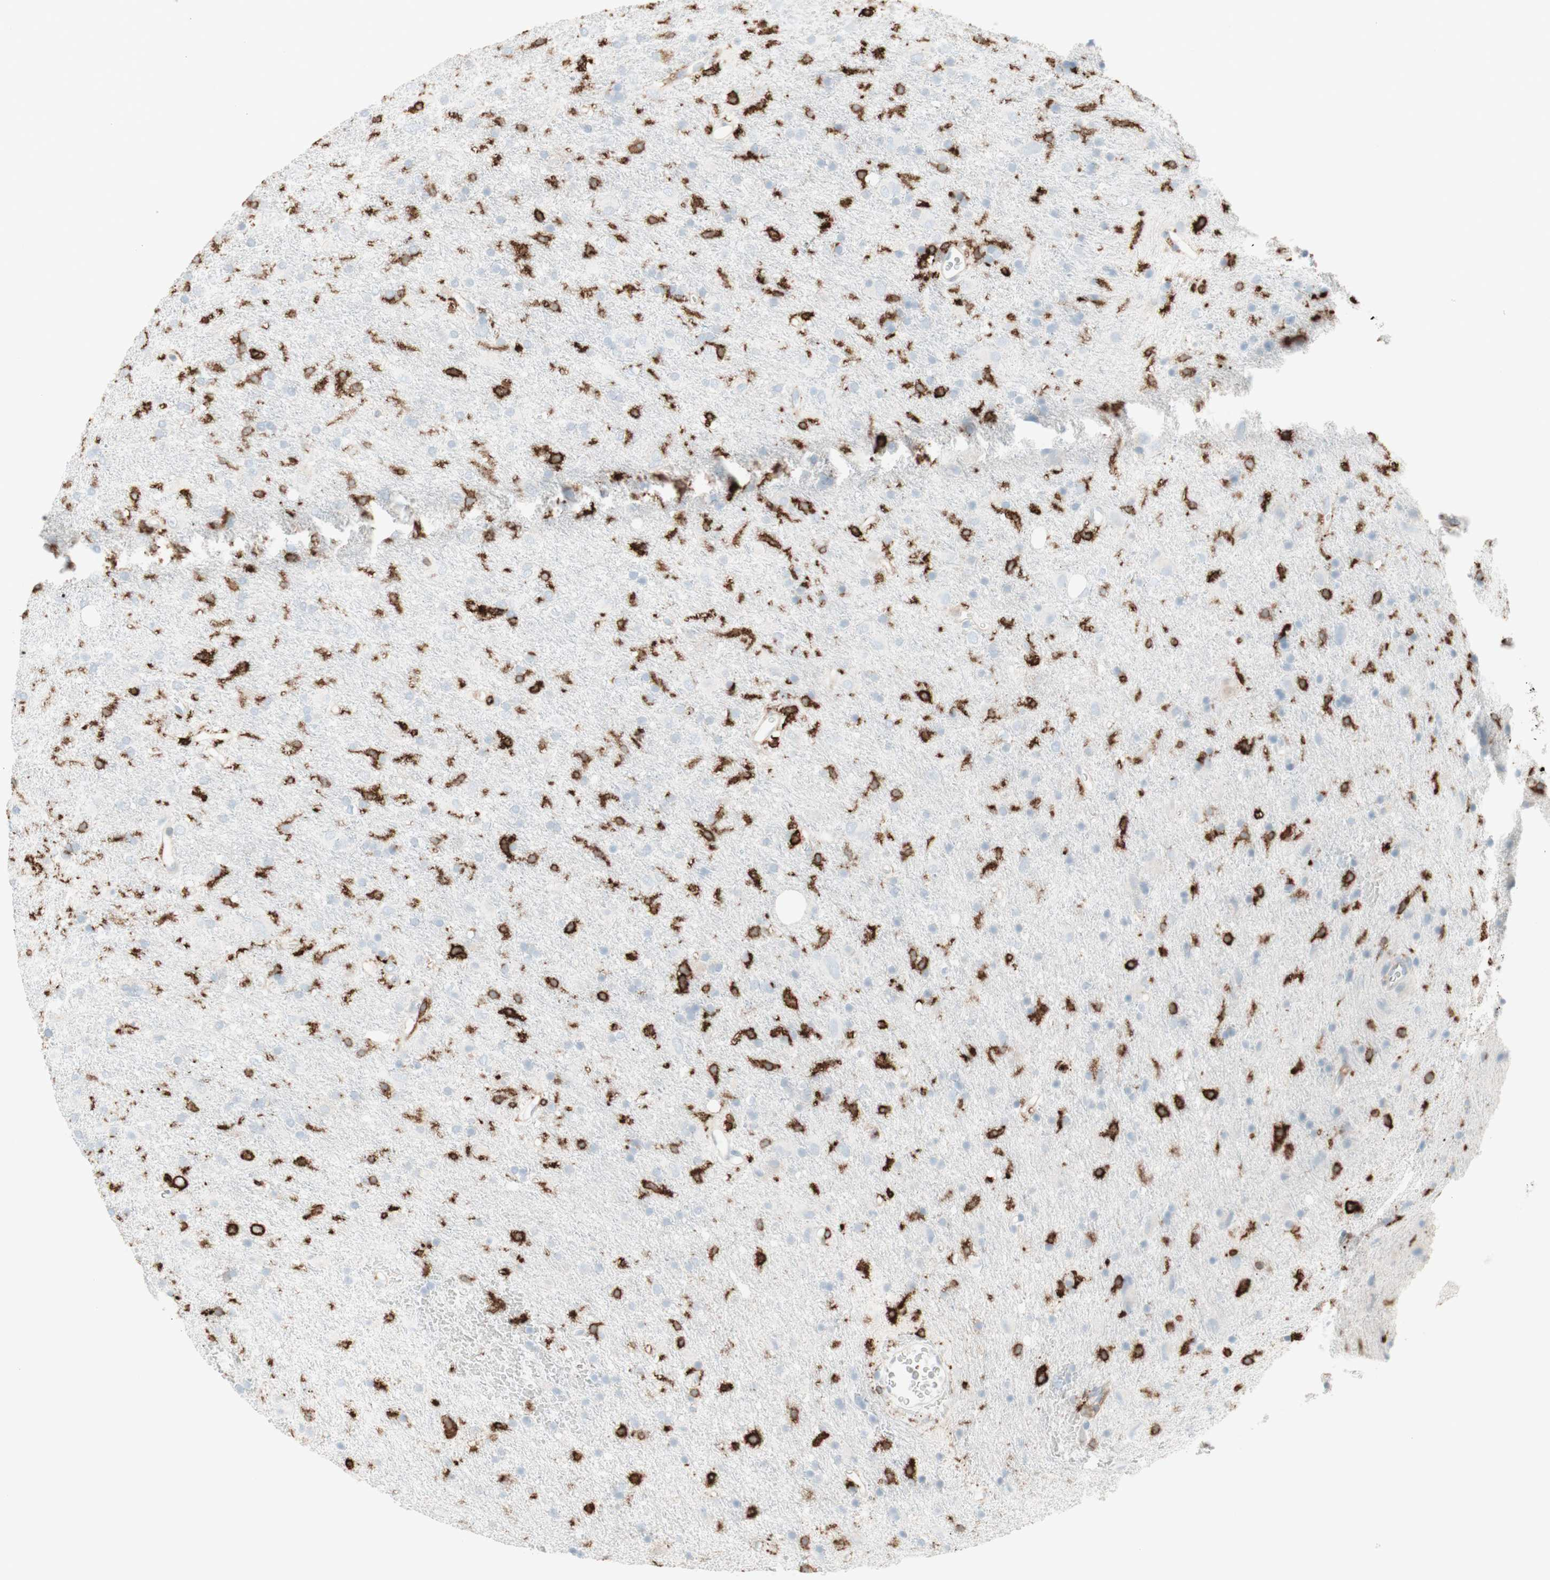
{"staining": {"intensity": "moderate", "quantity": "25%-75%", "location": "cytoplasmic/membranous"}, "tissue": "glioma", "cell_type": "Tumor cells", "image_type": "cancer", "snomed": [{"axis": "morphology", "description": "Glioma, malignant, Low grade"}, {"axis": "topography", "description": "Brain"}], "caption": "Approximately 25%-75% of tumor cells in human glioma demonstrate moderate cytoplasmic/membranous protein expression as visualized by brown immunohistochemical staining.", "gene": "HLA-DPB1", "patient": {"sex": "male", "age": 77}}